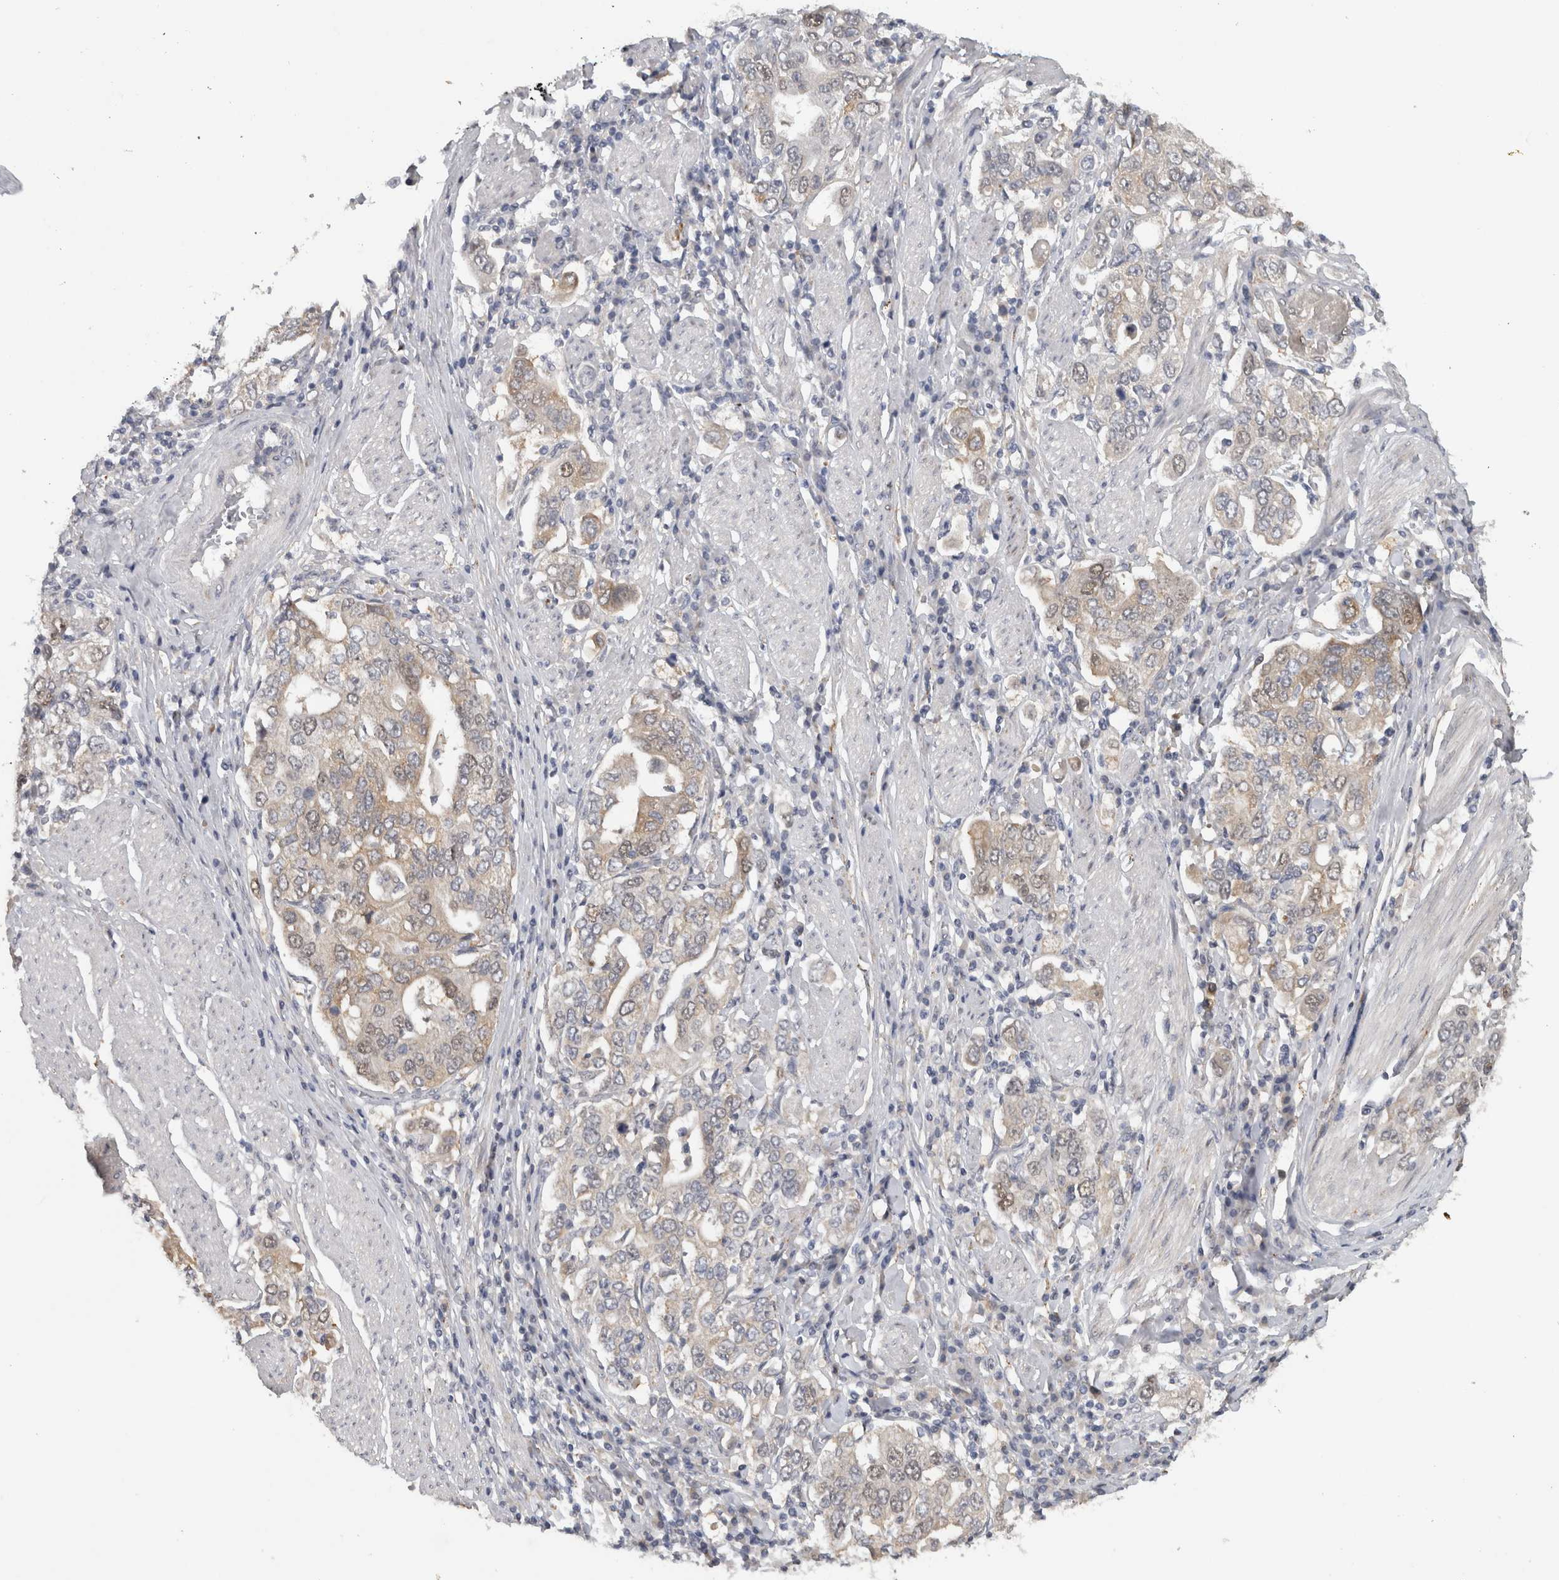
{"staining": {"intensity": "weak", "quantity": ">75%", "location": "cytoplasmic/membranous"}, "tissue": "stomach cancer", "cell_type": "Tumor cells", "image_type": "cancer", "snomed": [{"axis": "morphology", "description": "Adenocarcinoma, NOS"}, {"axis": "topography", "description": "Stomach, upper"}], "caption": "Weak cytoplasmic/membranous positivity is seen in approximately >75% of tumor cells in adenocarcinoma (stomach). (DAB (3,3'-diaminobenzidine) IHC, brown staining for protein, blue staining for nuclei).", "gene": "DYRK2", "patient": {"sex": "male", "age": 62}}